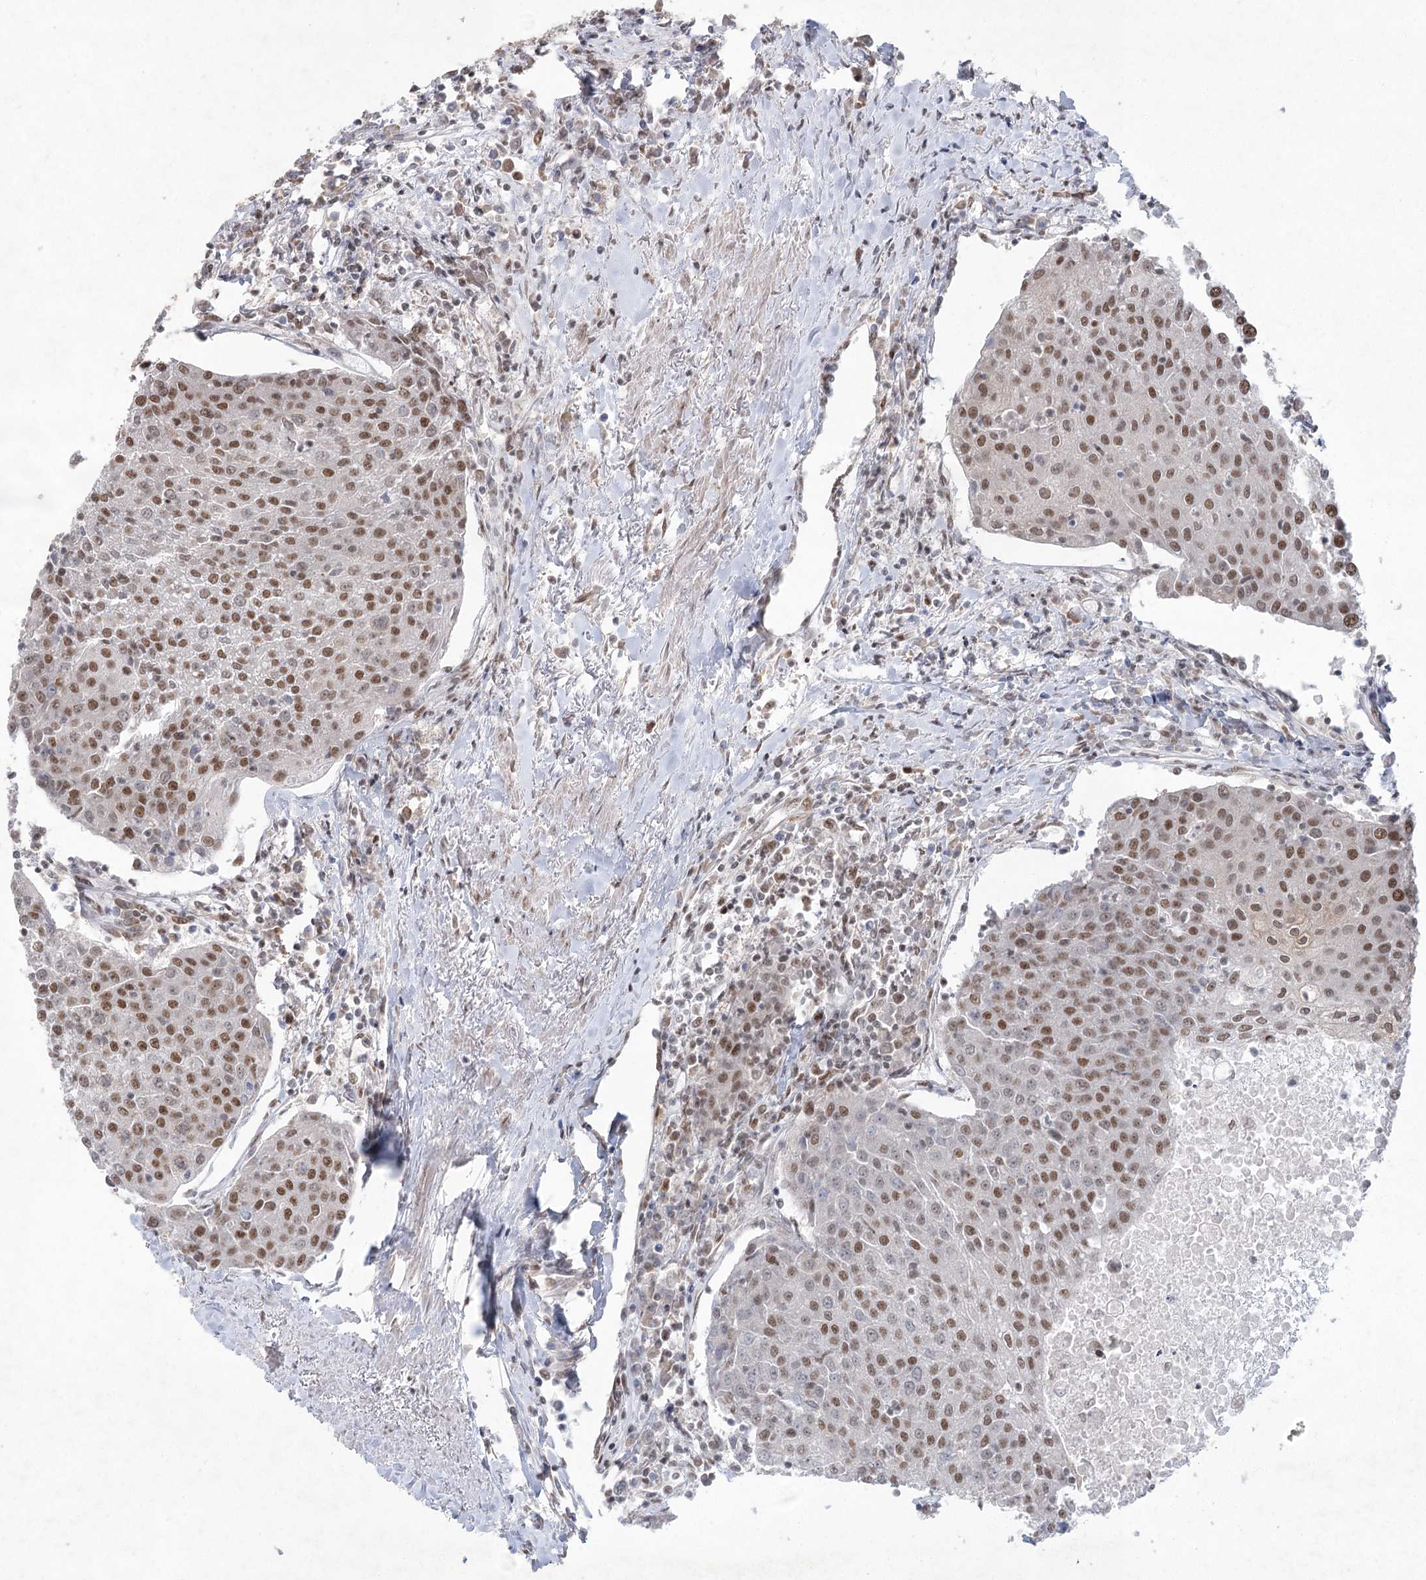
{"staining": {"intensity": "moderate", "quantity": ">75%", "location": "nuclear"}, "tissue": "urothelial cancer", "cell_type": "Tumor cells", "image_type": "cancer", "snomed": [{"axis": "morphology", "description": "Urothelial carcinoma, High grade"}, {"axis": "topography", "description": "Urinary bladder"}], "caption": "Protein expression by IHC exhibits moderate nuclear expression in approximately >75% of tumor cells in urothelial carcinoma (high-grade).", "gene": "ZCCHC8", "patient": {"sex": "female", "age": 85}}